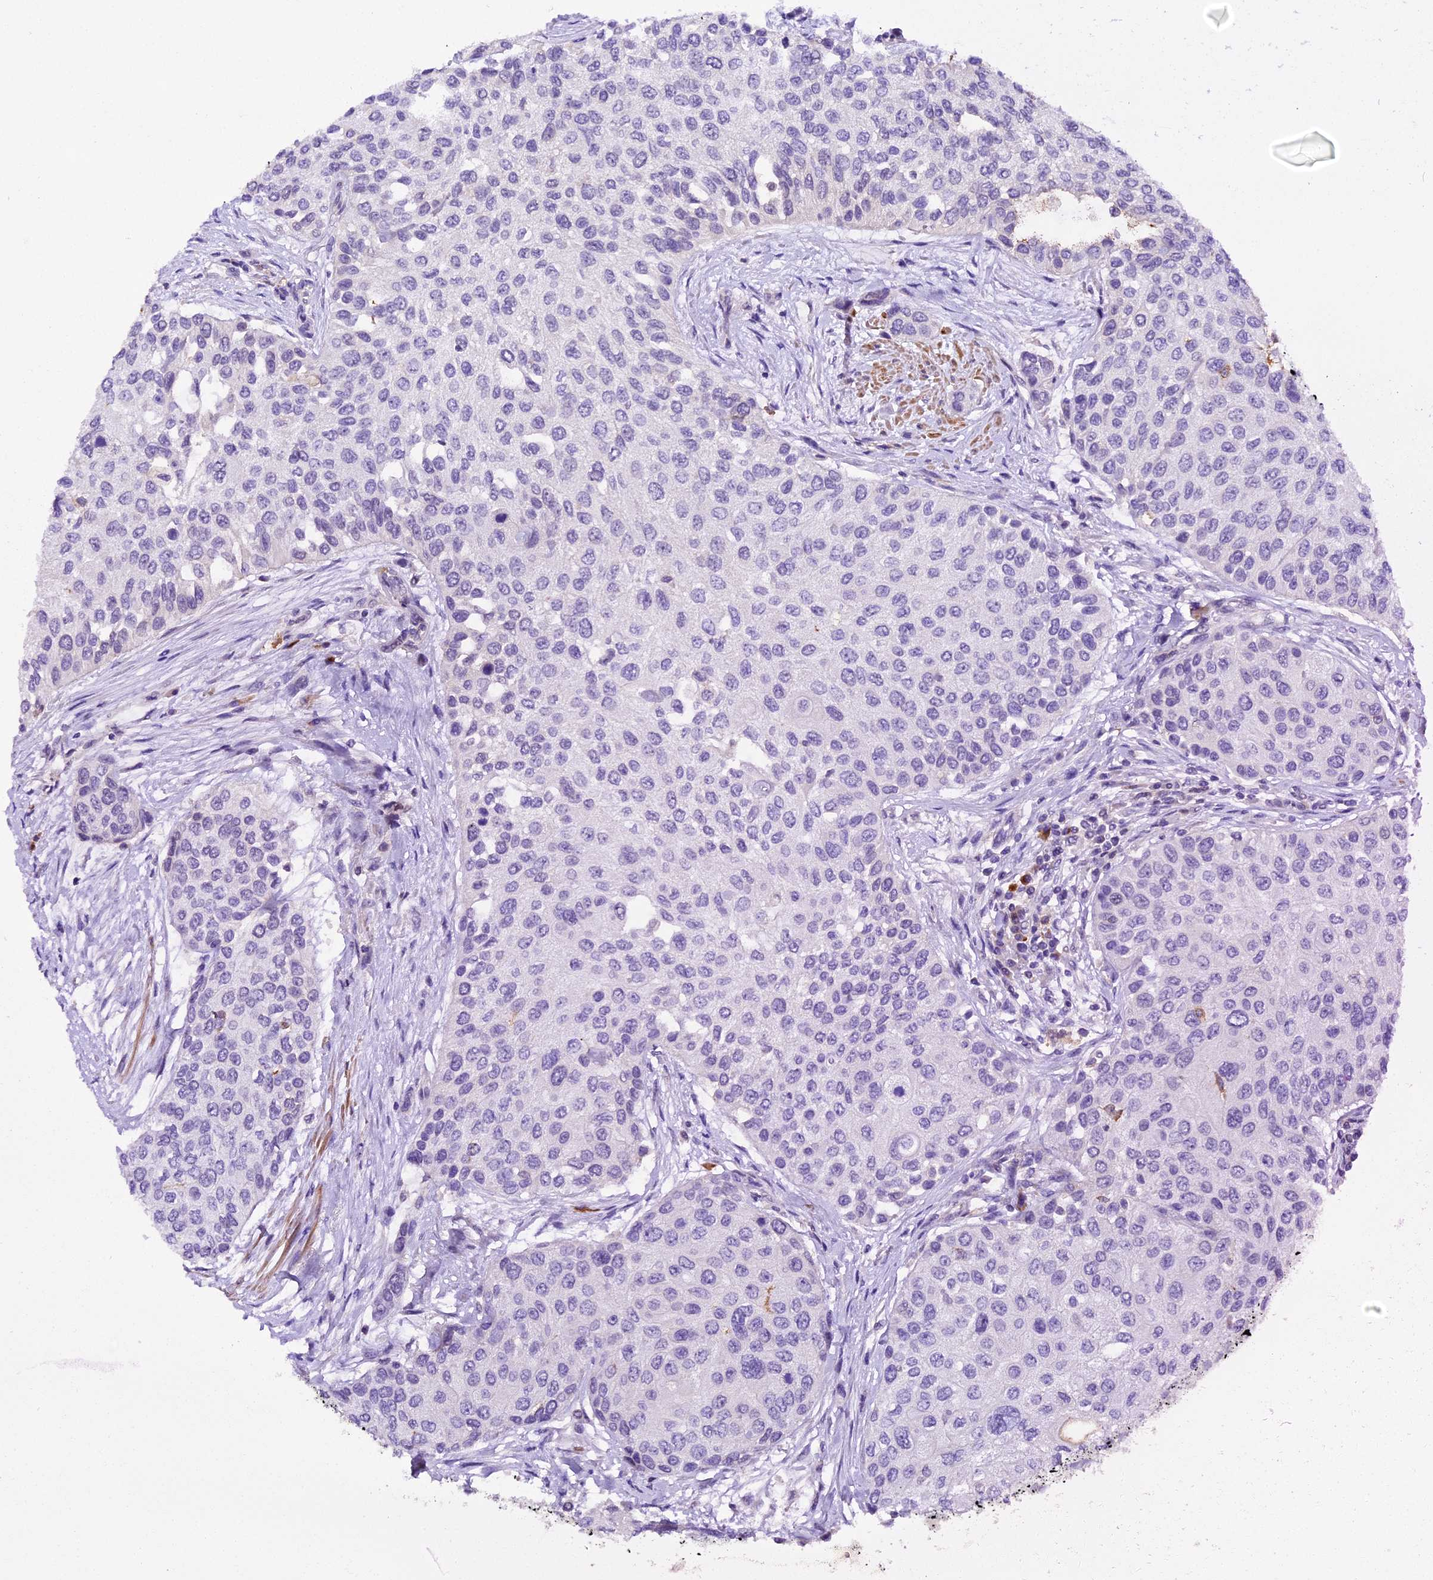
{"staining": {"intensity": "negative", "quantity": "none", "location": "none"}, "tissue": "urothelial cancer", "cell_type": "Tumor cells", "image_type": "cancer", "snomed": [{"axis": "morphology", "description": "Normal tissue, NOS"}, {"axis": "morphology", "description": "Urothelial carcinoma, High grade"}, {"axis": "topography", "description": "Vascular tissue"}, {"axis": "topography", "description": "Urinary bladder"}], "caption": "The histopathology image displays no significant expression in tumor cells of high-grade urothelial carcinoma.", "gene": "MEX3B", "patient": {"sex": "female", "age": 56}}